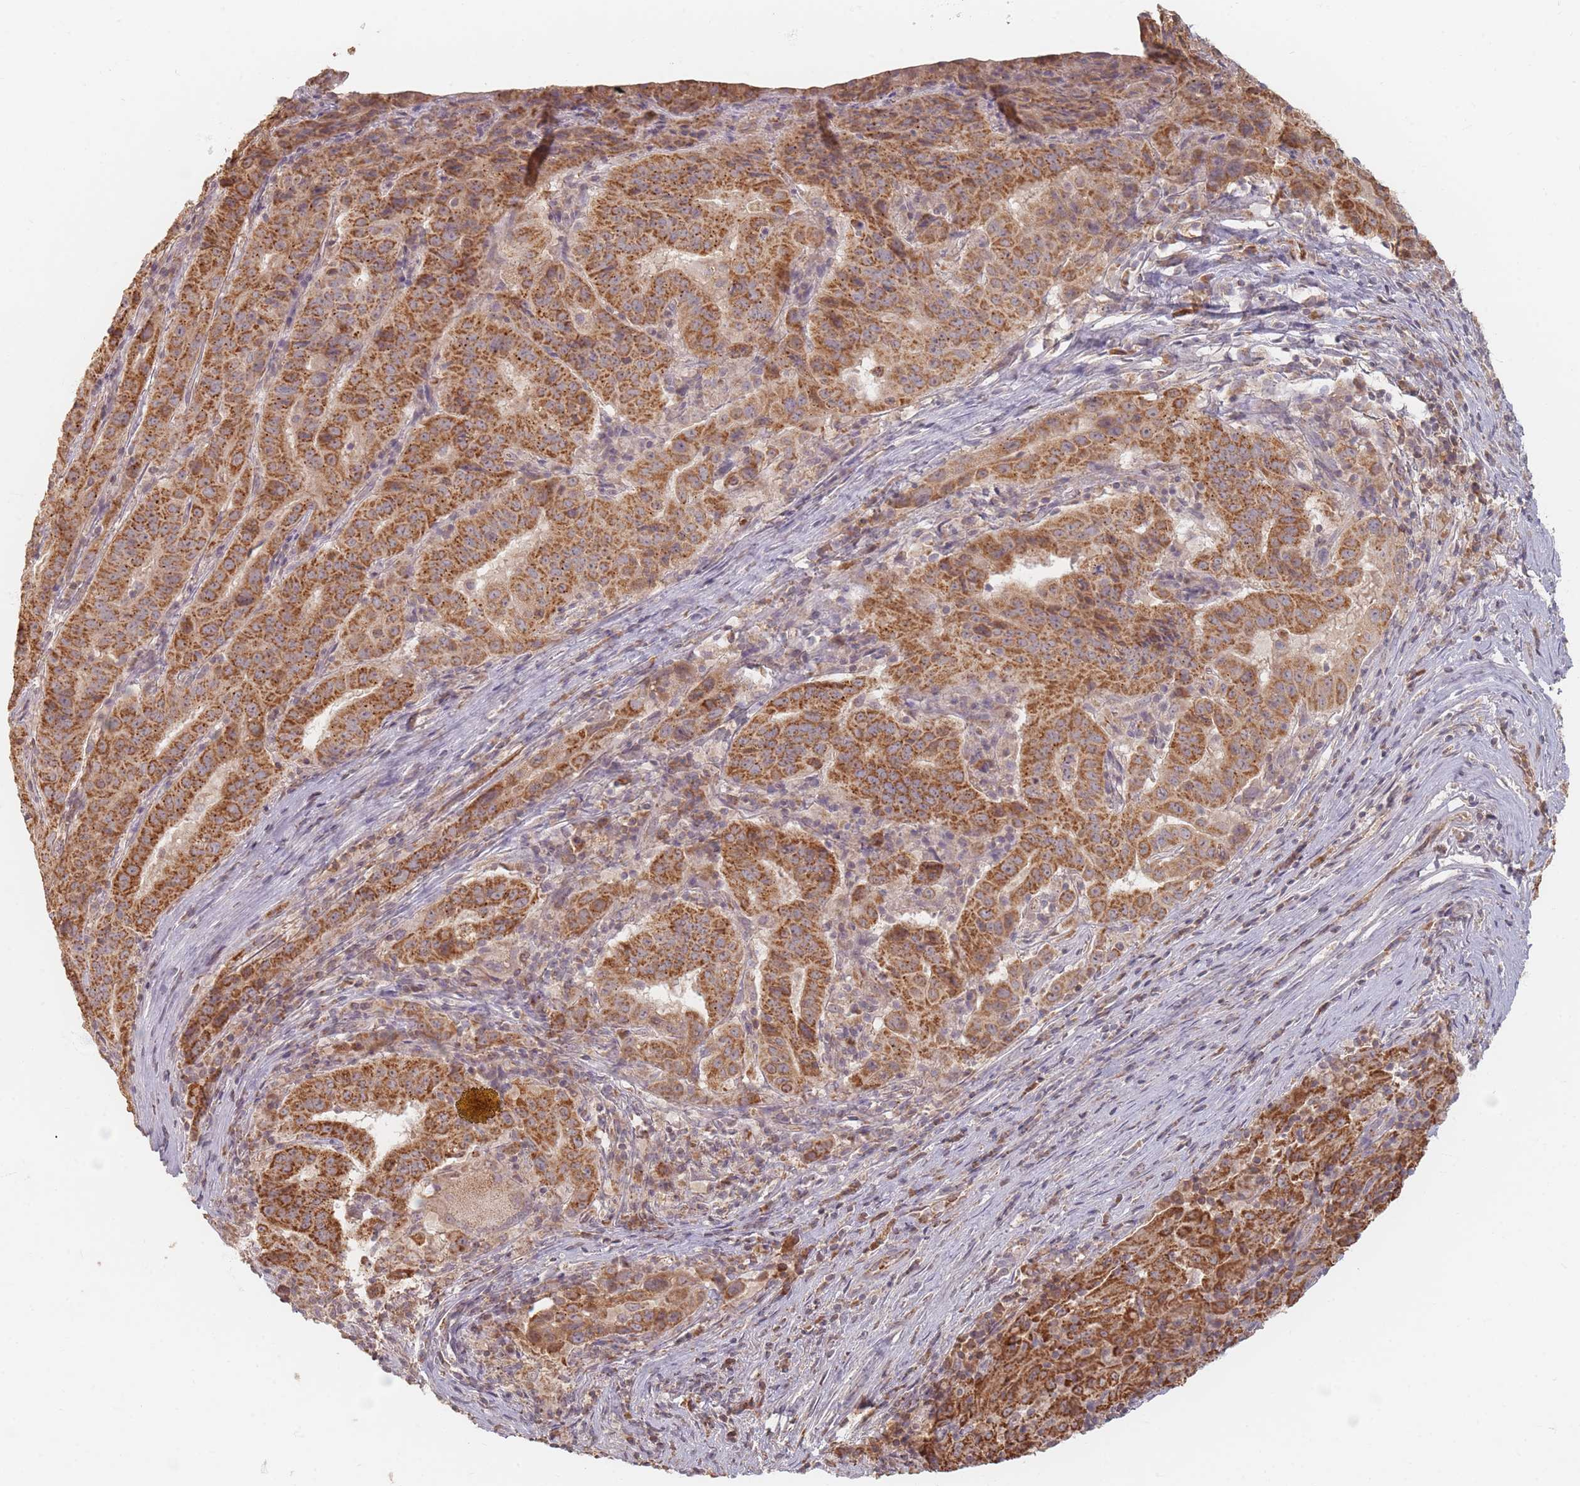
{"staining": {"intensity": "strong", "quantity": ">75%", "location": "cytoplasmic/membranous"}, "tissue": "pancreatic cancer", "cell_type": "Tumor cells", "image_type": "cancer", "snomed": [{"axis": "morphology", "description": "Adenocarcinoma, NOS"}, {"axis": "topography", "description": "Pancreas"}], "caption": "The image displays immunohistochemical staining of pancreatic cancer. There is strong cytoplasmic/membranous positivity is present in approximately >75% of tumor cells.", "gene": "OR2M4", "patient": {"sex": "male", "age": 63}}